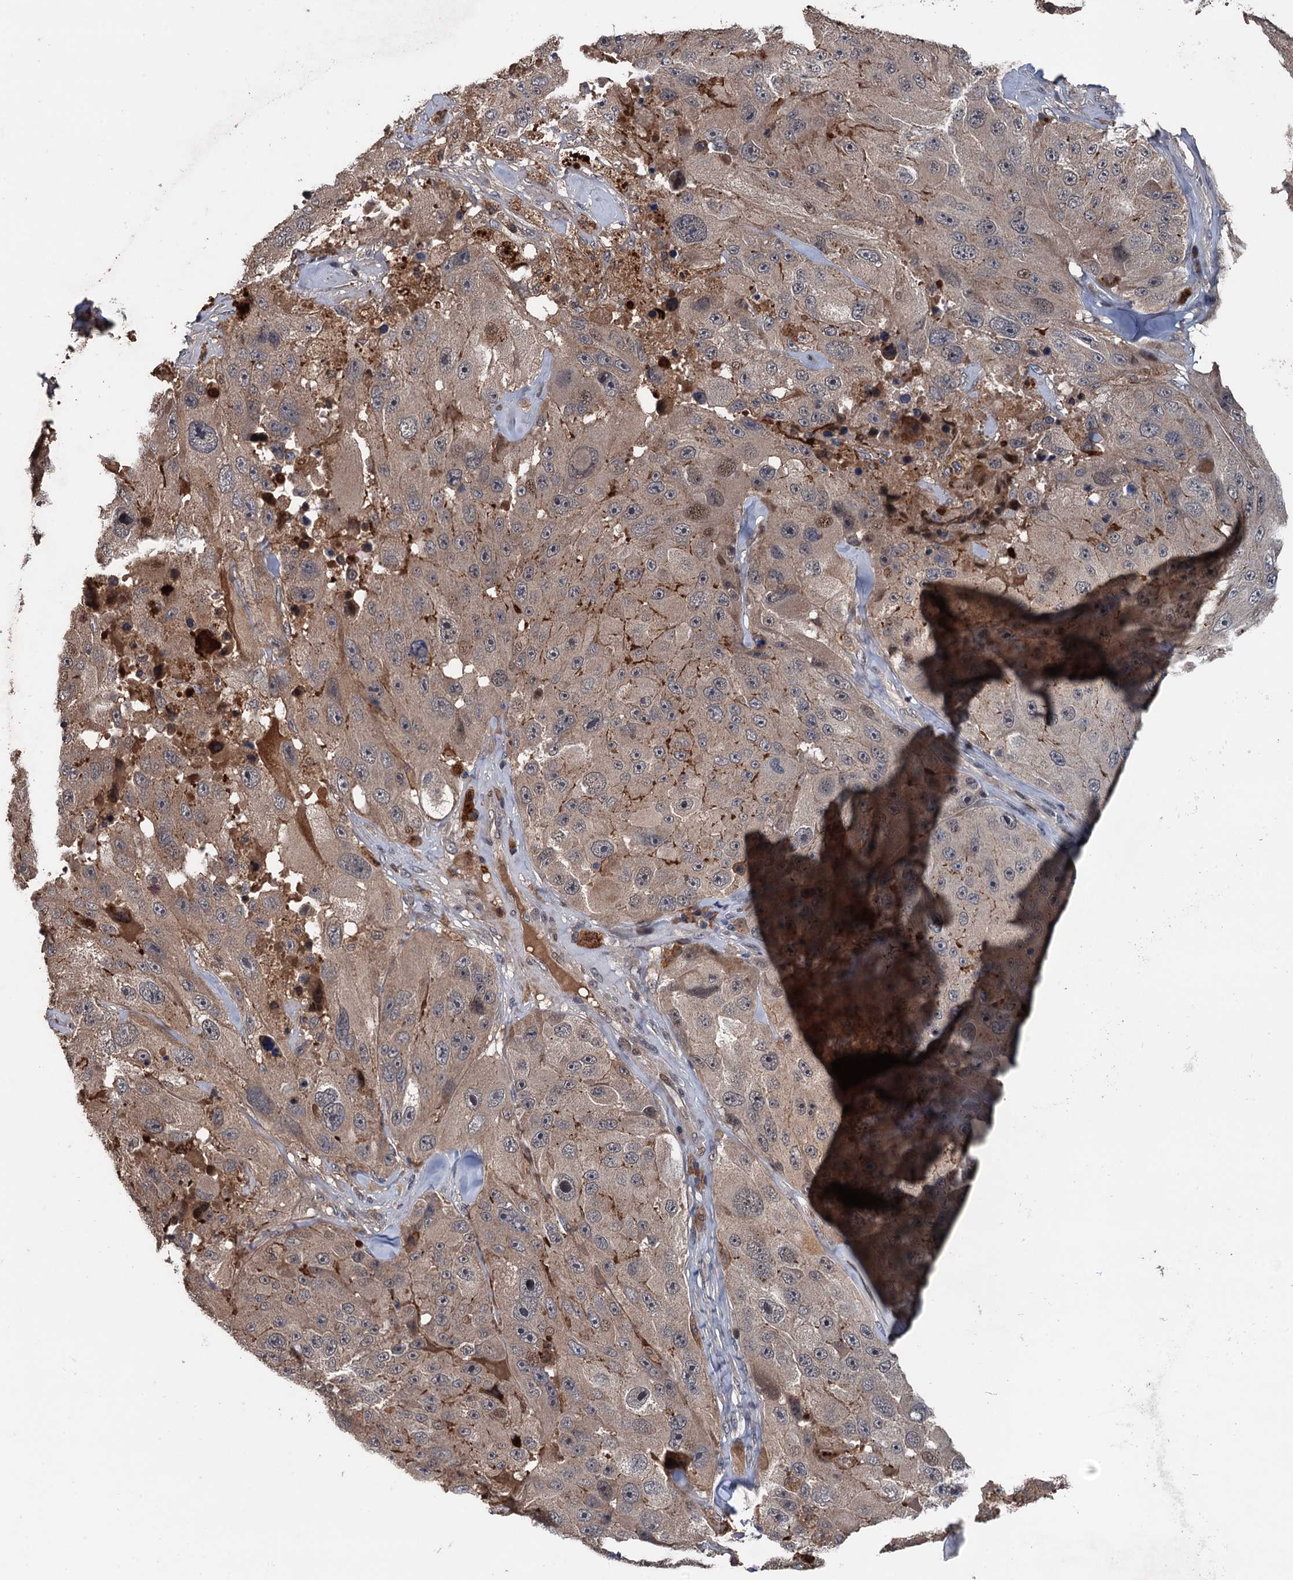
{"staining": {"intensity": "weak", "quantity": "25%-75%", "location": "cytoplasmic/membranous,nuclear"}, "tissue": "melanoma", "cell_type": "Tumor cells", "image_type": "cancer", "snomed": [{"axis": "morphology", "description": "Malignant melanoma, Metastatic site"}, {"axis": "topography", "description": "Lymph node"}], "caption": "Tumor cells exhibit low levels of weak cytoplasmic/membranous and nuclear staining in about 25%-75% of cells in malignant melanoma (metastatic site).", "gene": "ZNF438", "patient": {"sex": "male", "age": 62}}